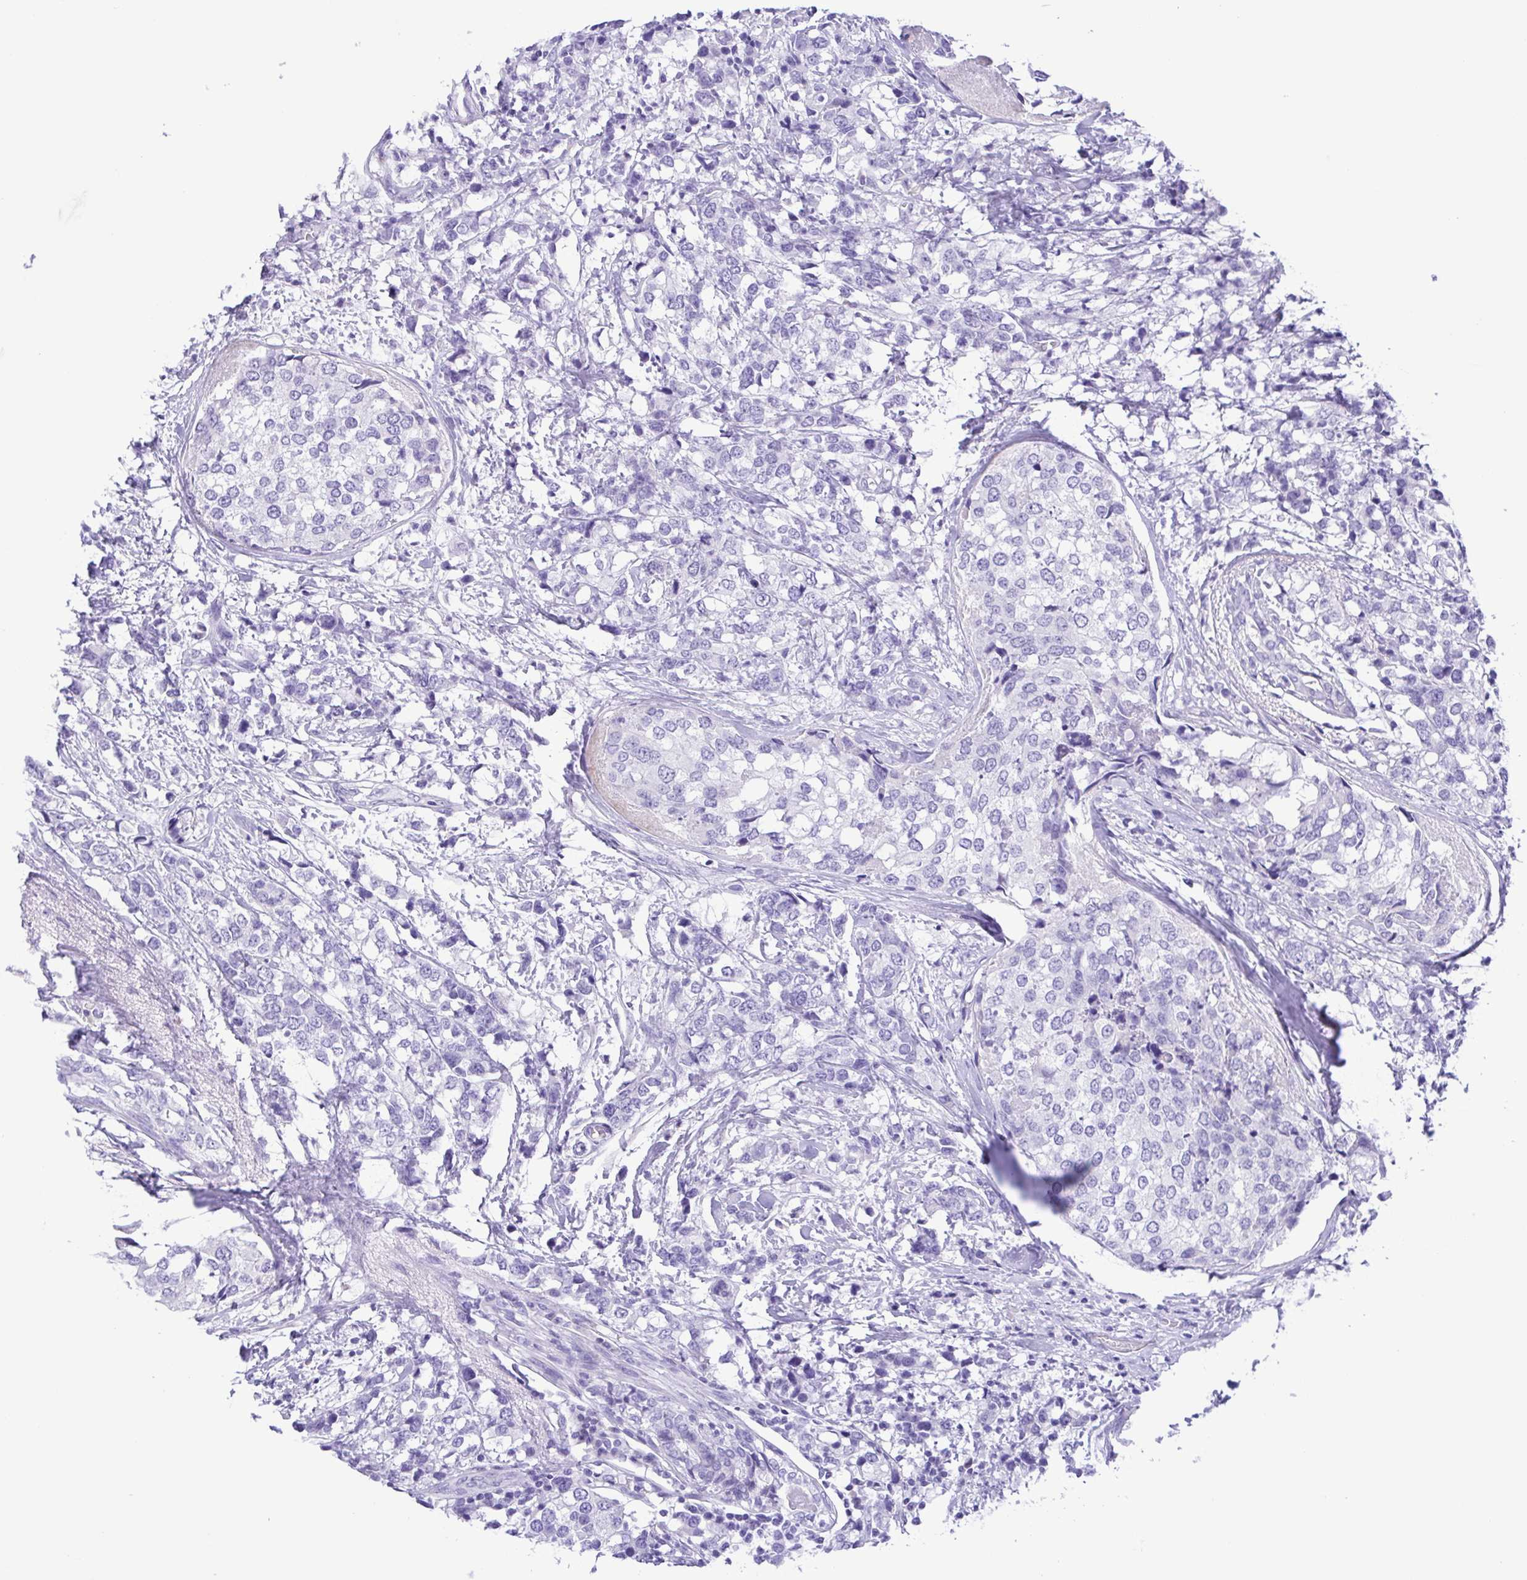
{"staining": {"intensity": "negative", "quantity": "none", "location": "none"}, "tissue": "breast cancer", "cell_type": "Tumor cells", "image_type": "cancer", "snomed": [{"axis": "morphology", "description": "Lobular carcinoma"}, {"axis": "topography", "description": "Breast"}], "caption": "Breast cancer was stained to show a protein in brown. There is no significant positivity in tumor cells. The staining was performed using DAB to visualize the protein expression in brown, while the nuclei were stained in blue with hematoxylin (Magnification: 20x).", "gene": "PAK3", "patient": {"sex": "female", "age": 59}}